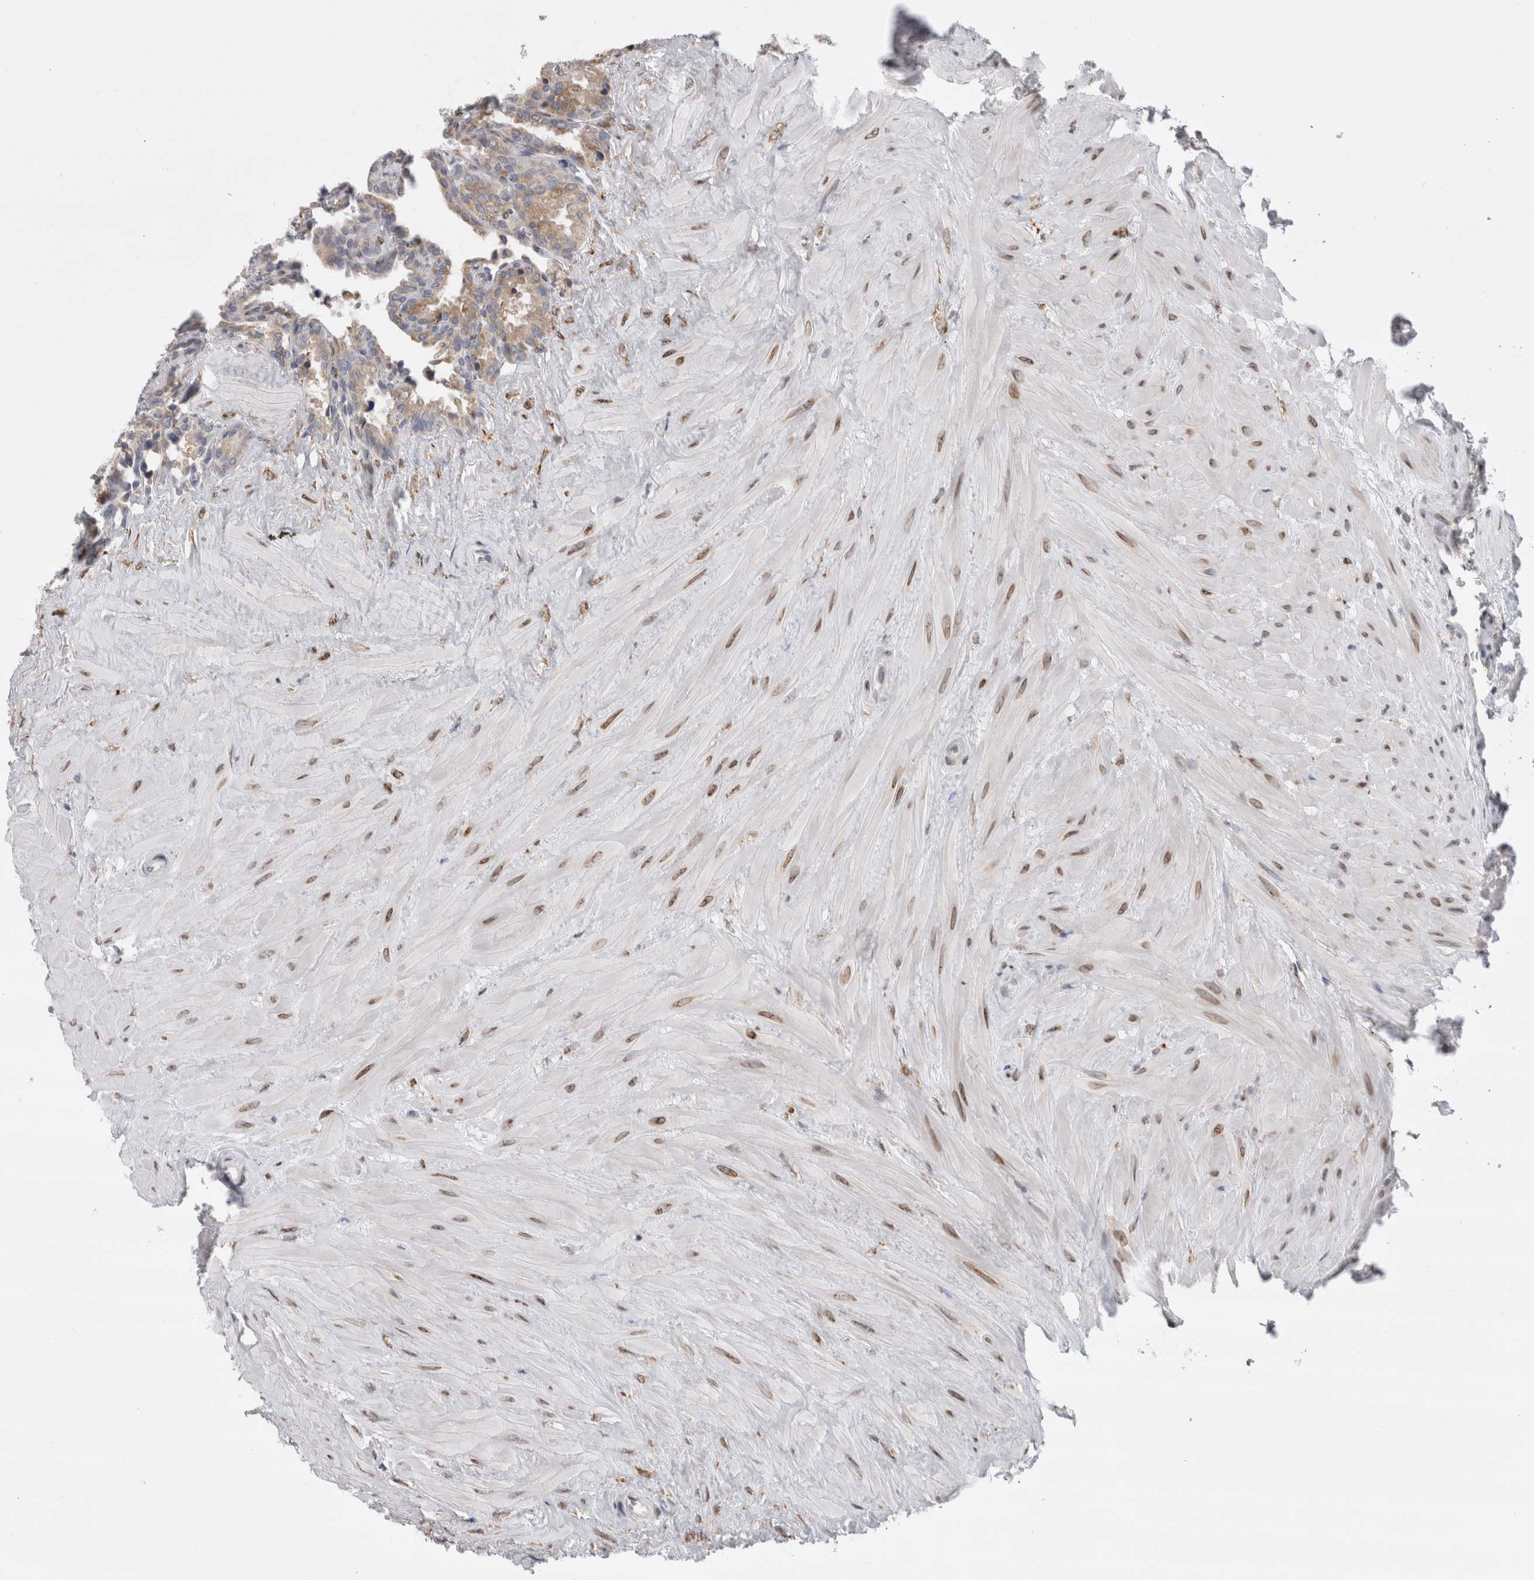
{"staining": {"intensity": "moderate", "quantity": ">75%", "location": "cytoplasmic/membranous"}, "tissue": "seminal vesicle", "cell_type": "Glandular cells", "image_type": "normal", "snomed": [{"axis": "morphology", "description": "Normal tissue, NOS"}, {"axis": "topography", "description": "Seminal veicle"}], "caption": "An image of human seminal vesicle stained for a protein reveals moderate cytoplasmic/membranous brown staining in glandular cells.", "gene": "VCPIP1", "patient": {"sex": "male", "age": 46}}